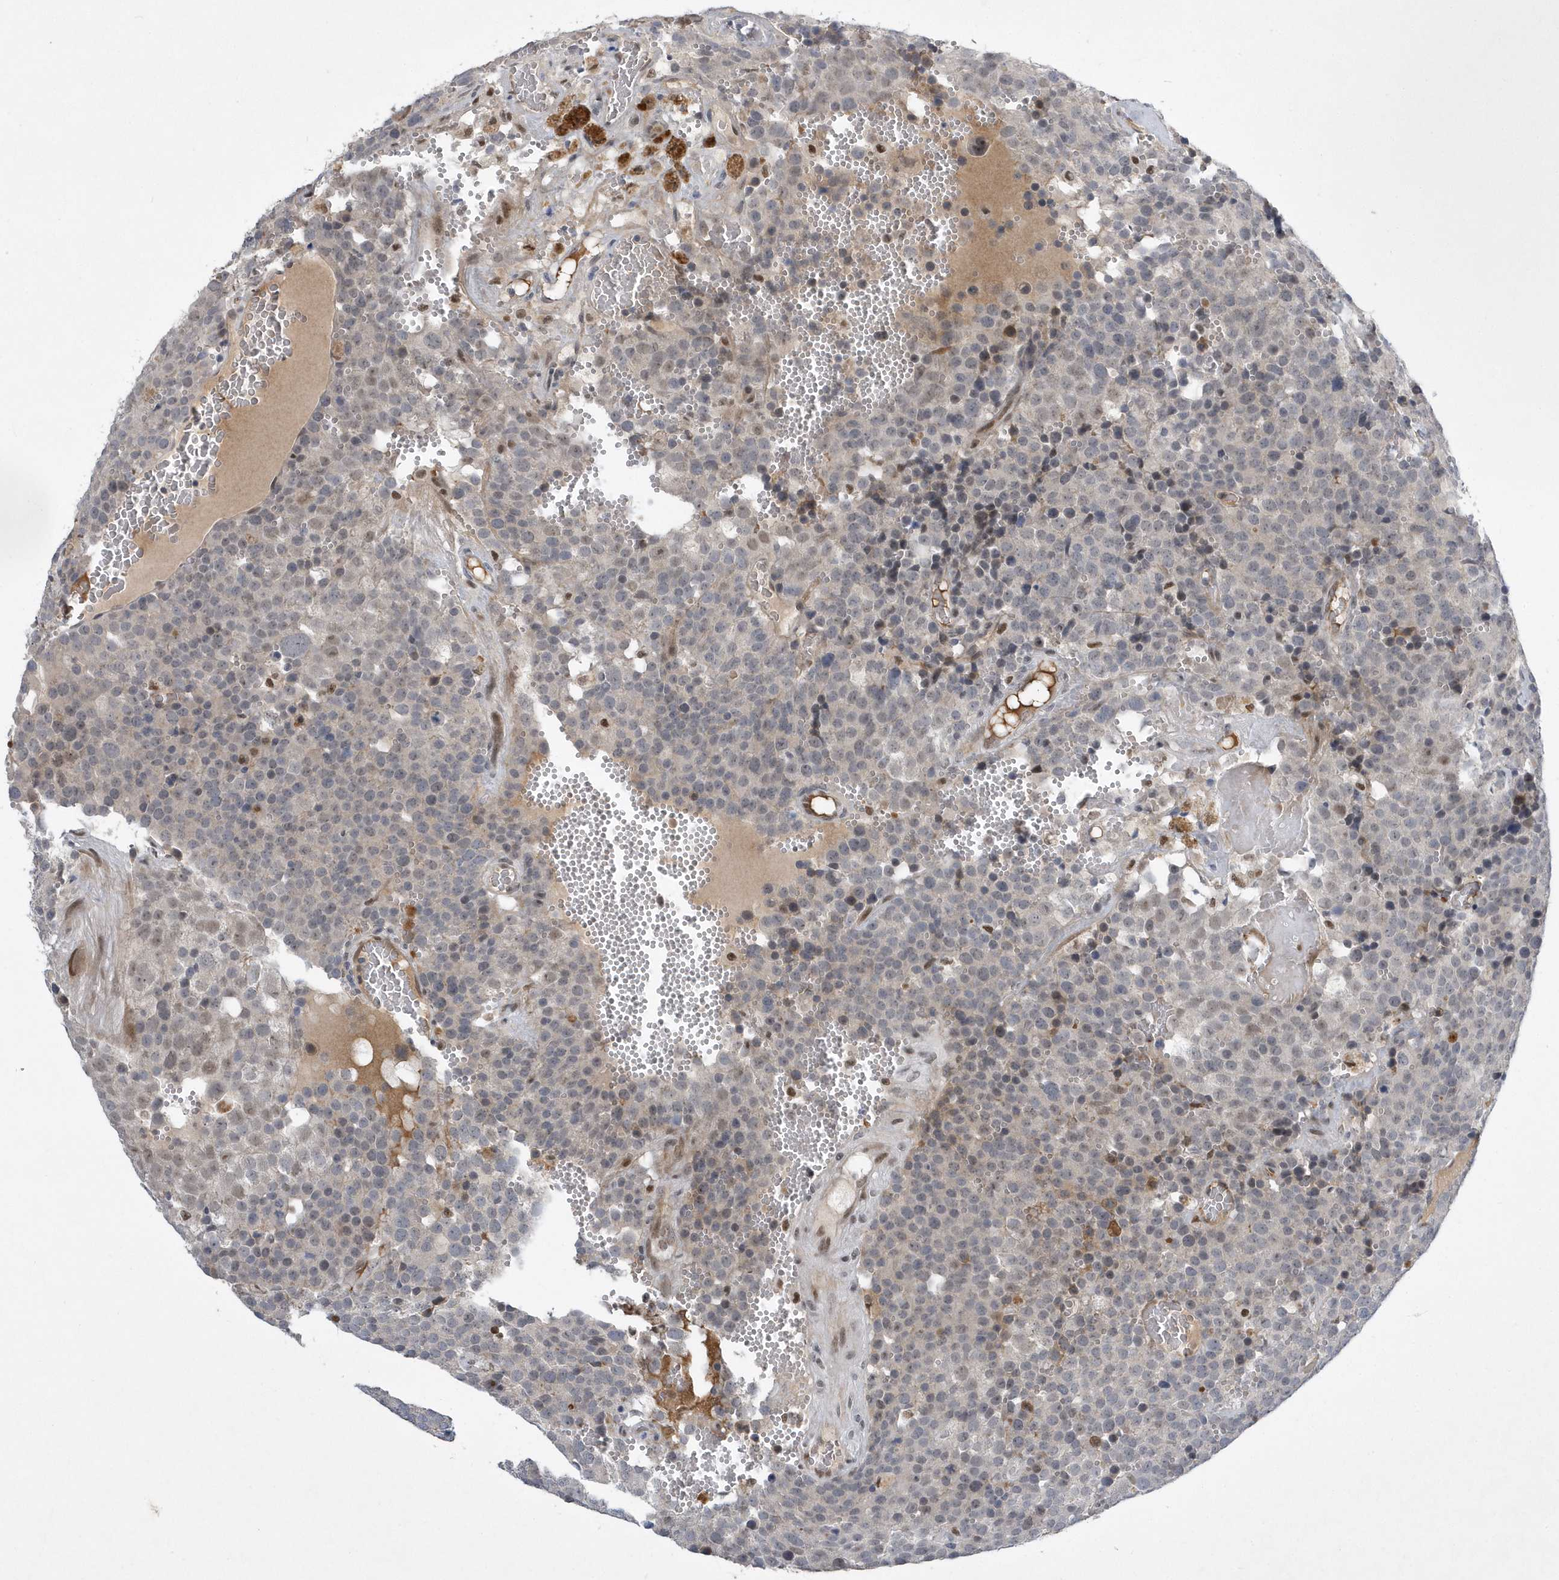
{"staining": {"intensity": "weak", "quantity": "<25%", "location": "cytoplasmic/membranous,nuclear"}, "tissue": "testis cancer", "cell_type": "Tumor cells", "image_type": "cancer", "snomed": [{"axis": "morphology", "description": "Seminoma, NOS"}, {"axis": "topography", "description": "Testis"}], "caption": "This is a image of immunohistochemistry (IHC) staining of testis cancer (seminoma), which shows no expression in tumor cells.", "gene": "FAM217A", "patient": {"sex": "male", "age": 71}}